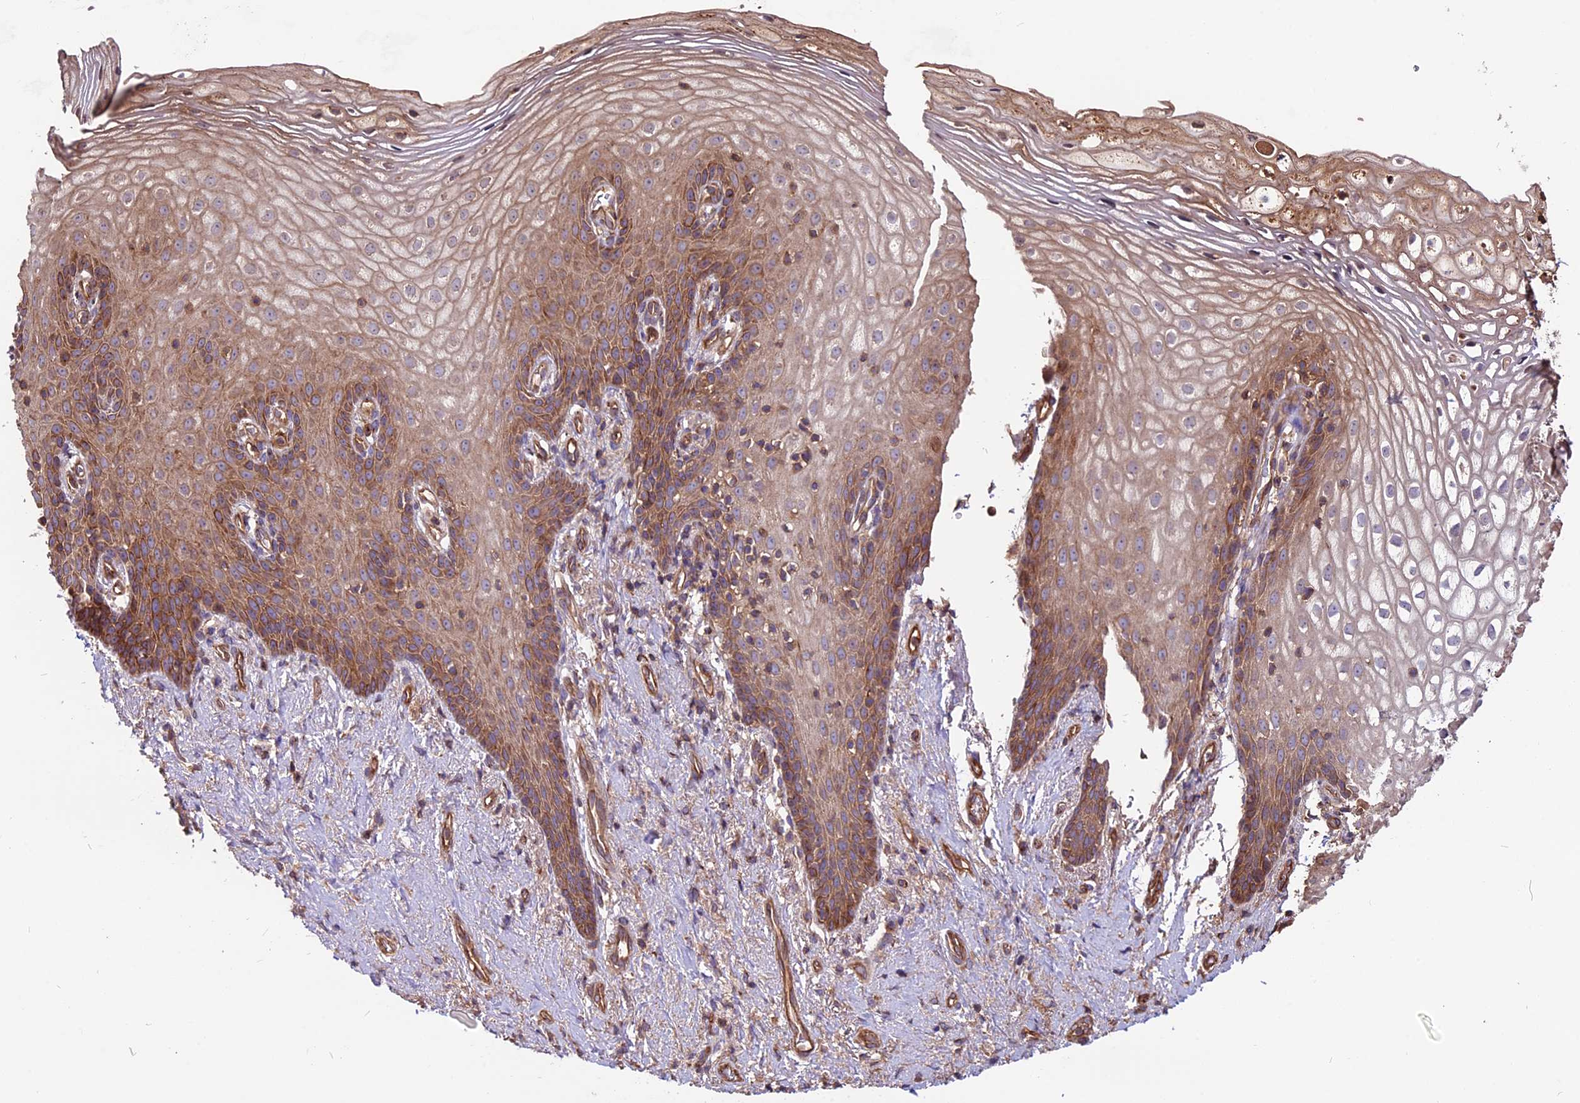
{"staining": {"intensity": "moderate", "quantity": "25%-75%", "location": "cytoplasmic/membranous"}, "tissue": "vagina", "cell_type": "Squamous epithelial cells", "image_type": "normal", "snomed": [{"axis": "morphology", "description": "Normal tissue, NOS"}, {"axis": "topography", "description": "Vagina"}], "caption": "This image shows IHC staining of benign vagina, with medium moderate cytoplasmic/membranous staining in about 25%-75% of squamous epithelial cells.", "gene": "ANO3", "patient": {"sex": "female", "age": 60}}